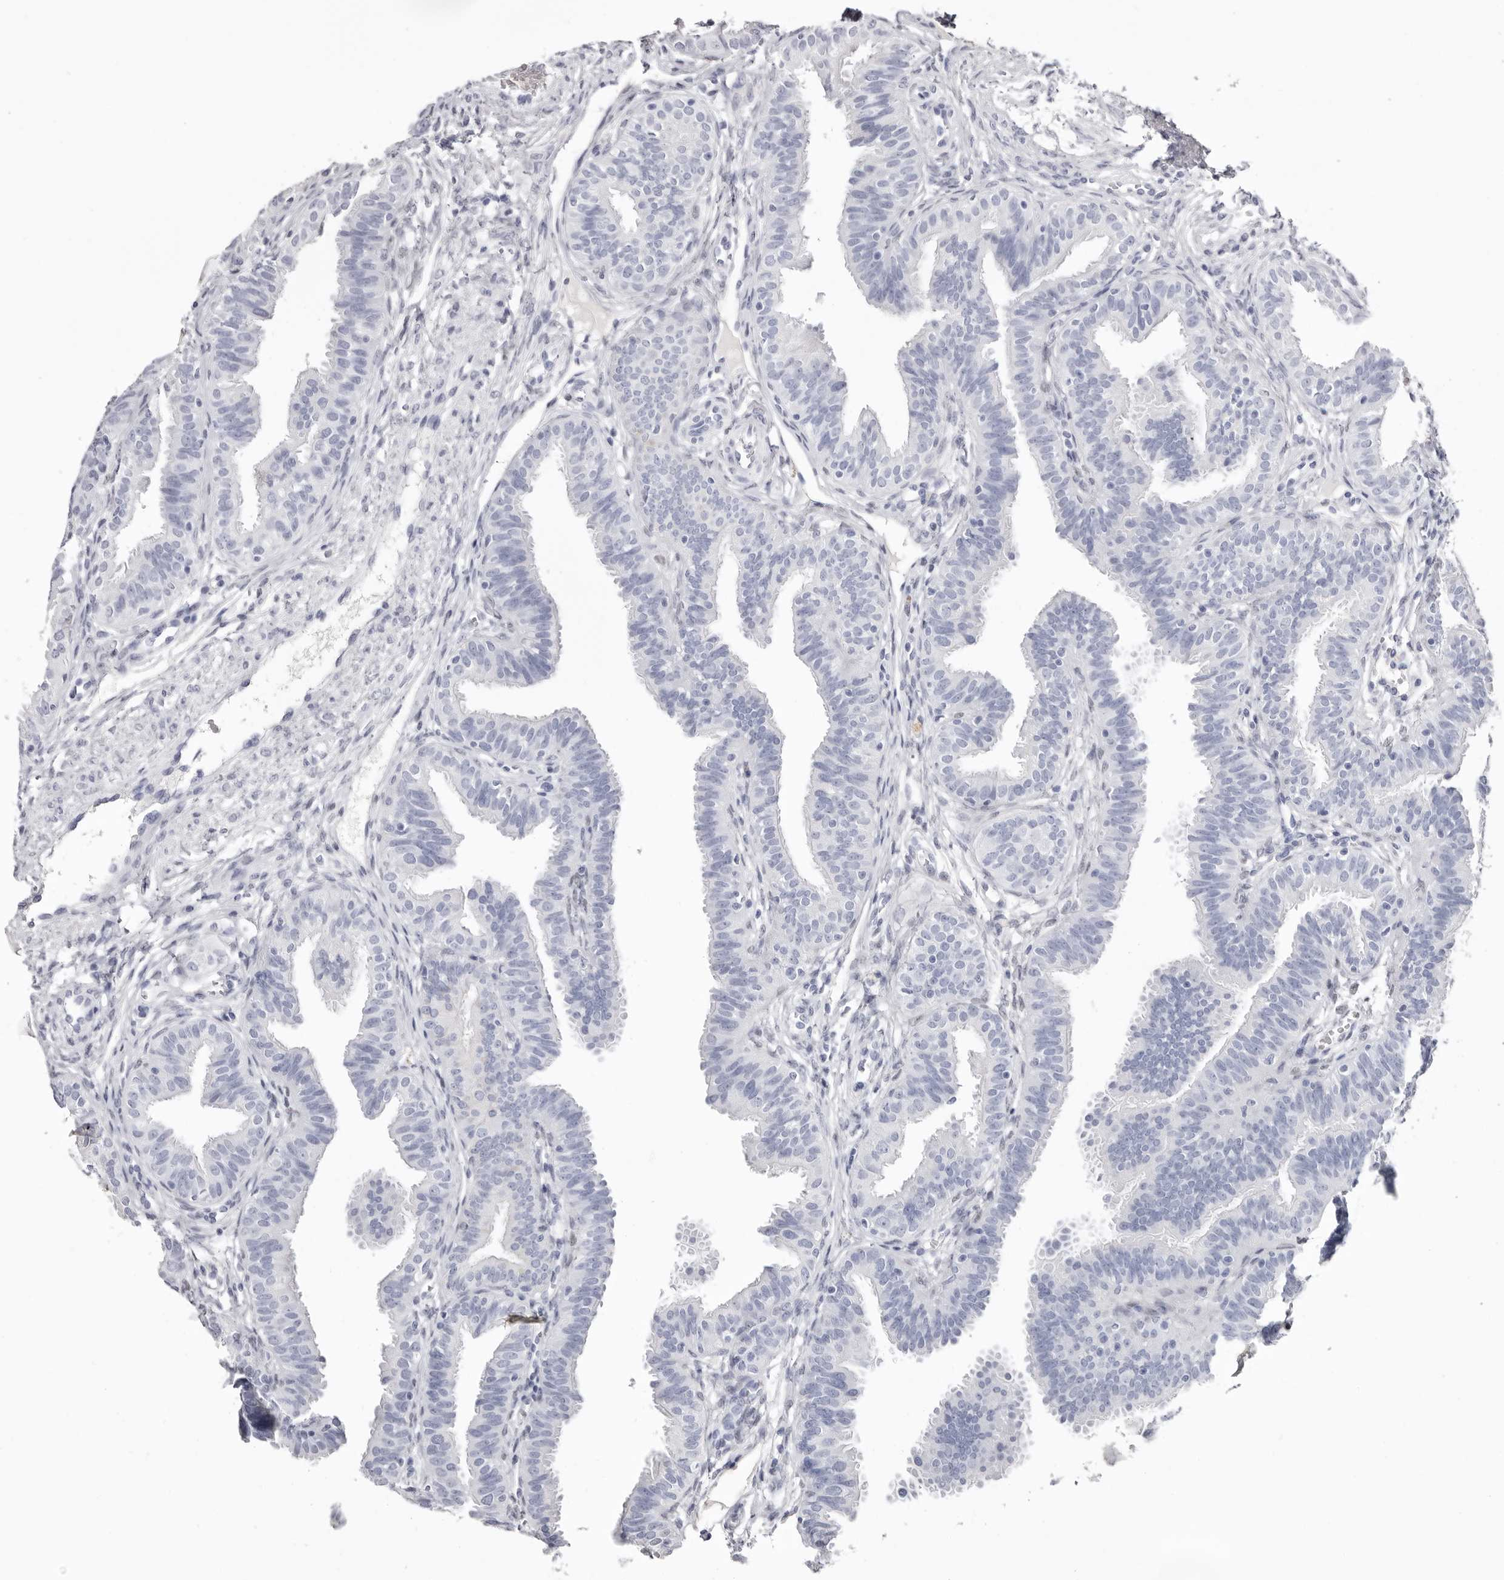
{"staining": {"intensity": "negative", "quantity": "none", "location": "none"}, "tissue": "fallopian tube", "cell_type": "Glandular cells", "image_type": "normal", "snomed": [{"axis": "morphology", "description": "Normal tissue, NOS"}, {"axis": "topography", "description": "Fallopian tube"}], "caption": "Immunohistochemistry (IHC) of benign human fallopian tube reveals no positivity in glandular cells.", "gene": "LPO", "patient": {"sex": "female", "age": 35}}